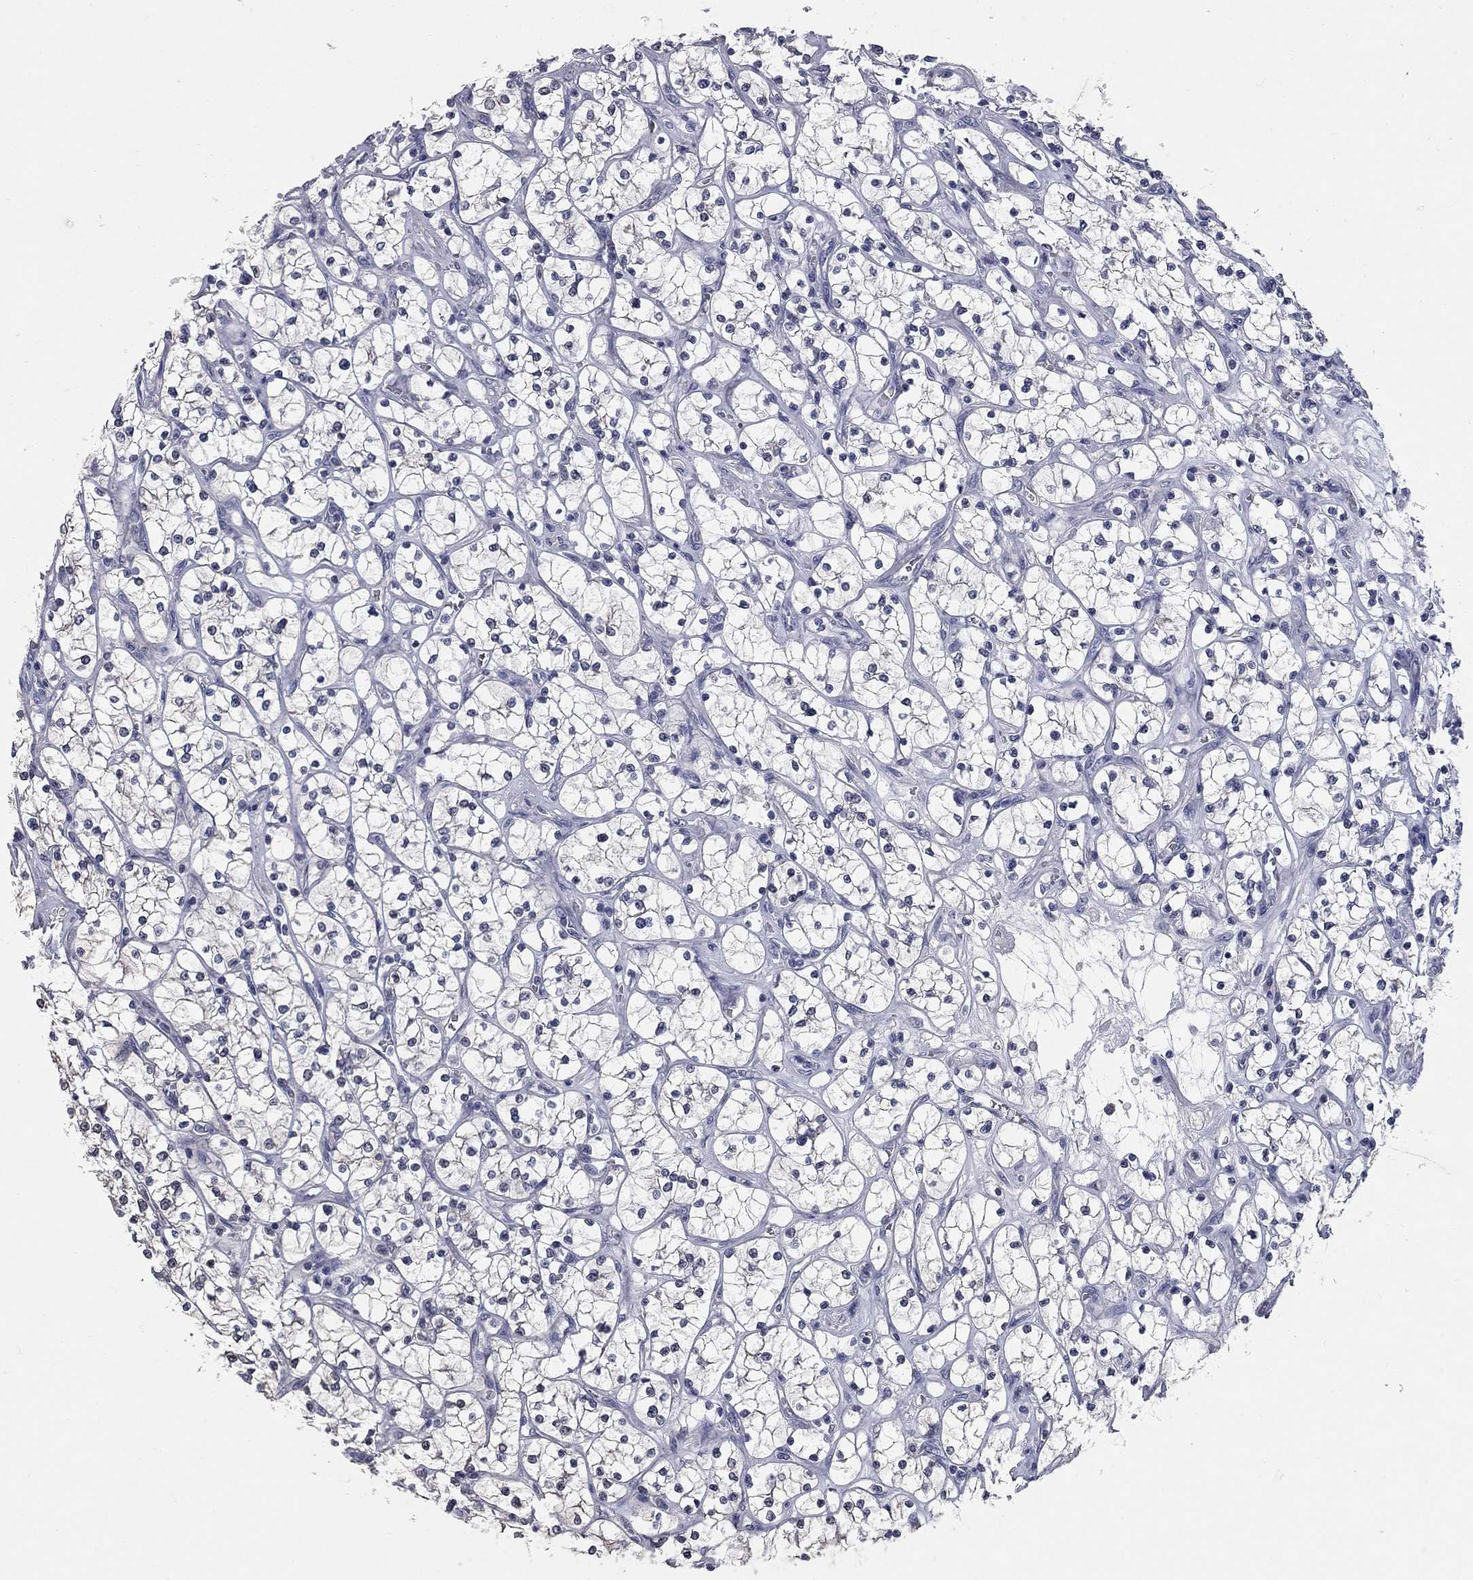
{"staining": {"intensity": "negative", "quantity": "none", "location": "none"}, "tissue": "renal cancer", "cell_type": "Tumor cells", "image_type": "cancer", "snomed": [{"axis": "morphology", "description": "Adenocarcinoma, NOS"}, {"axis": "topography", "description": "Kidney"}], "caption": "Immunohistochemistry of human renal adenocarcinoma demonstrates no positivity in tumor cells.", "gene": "SYT12", "patient": {"sex": "female", "age": 64}}